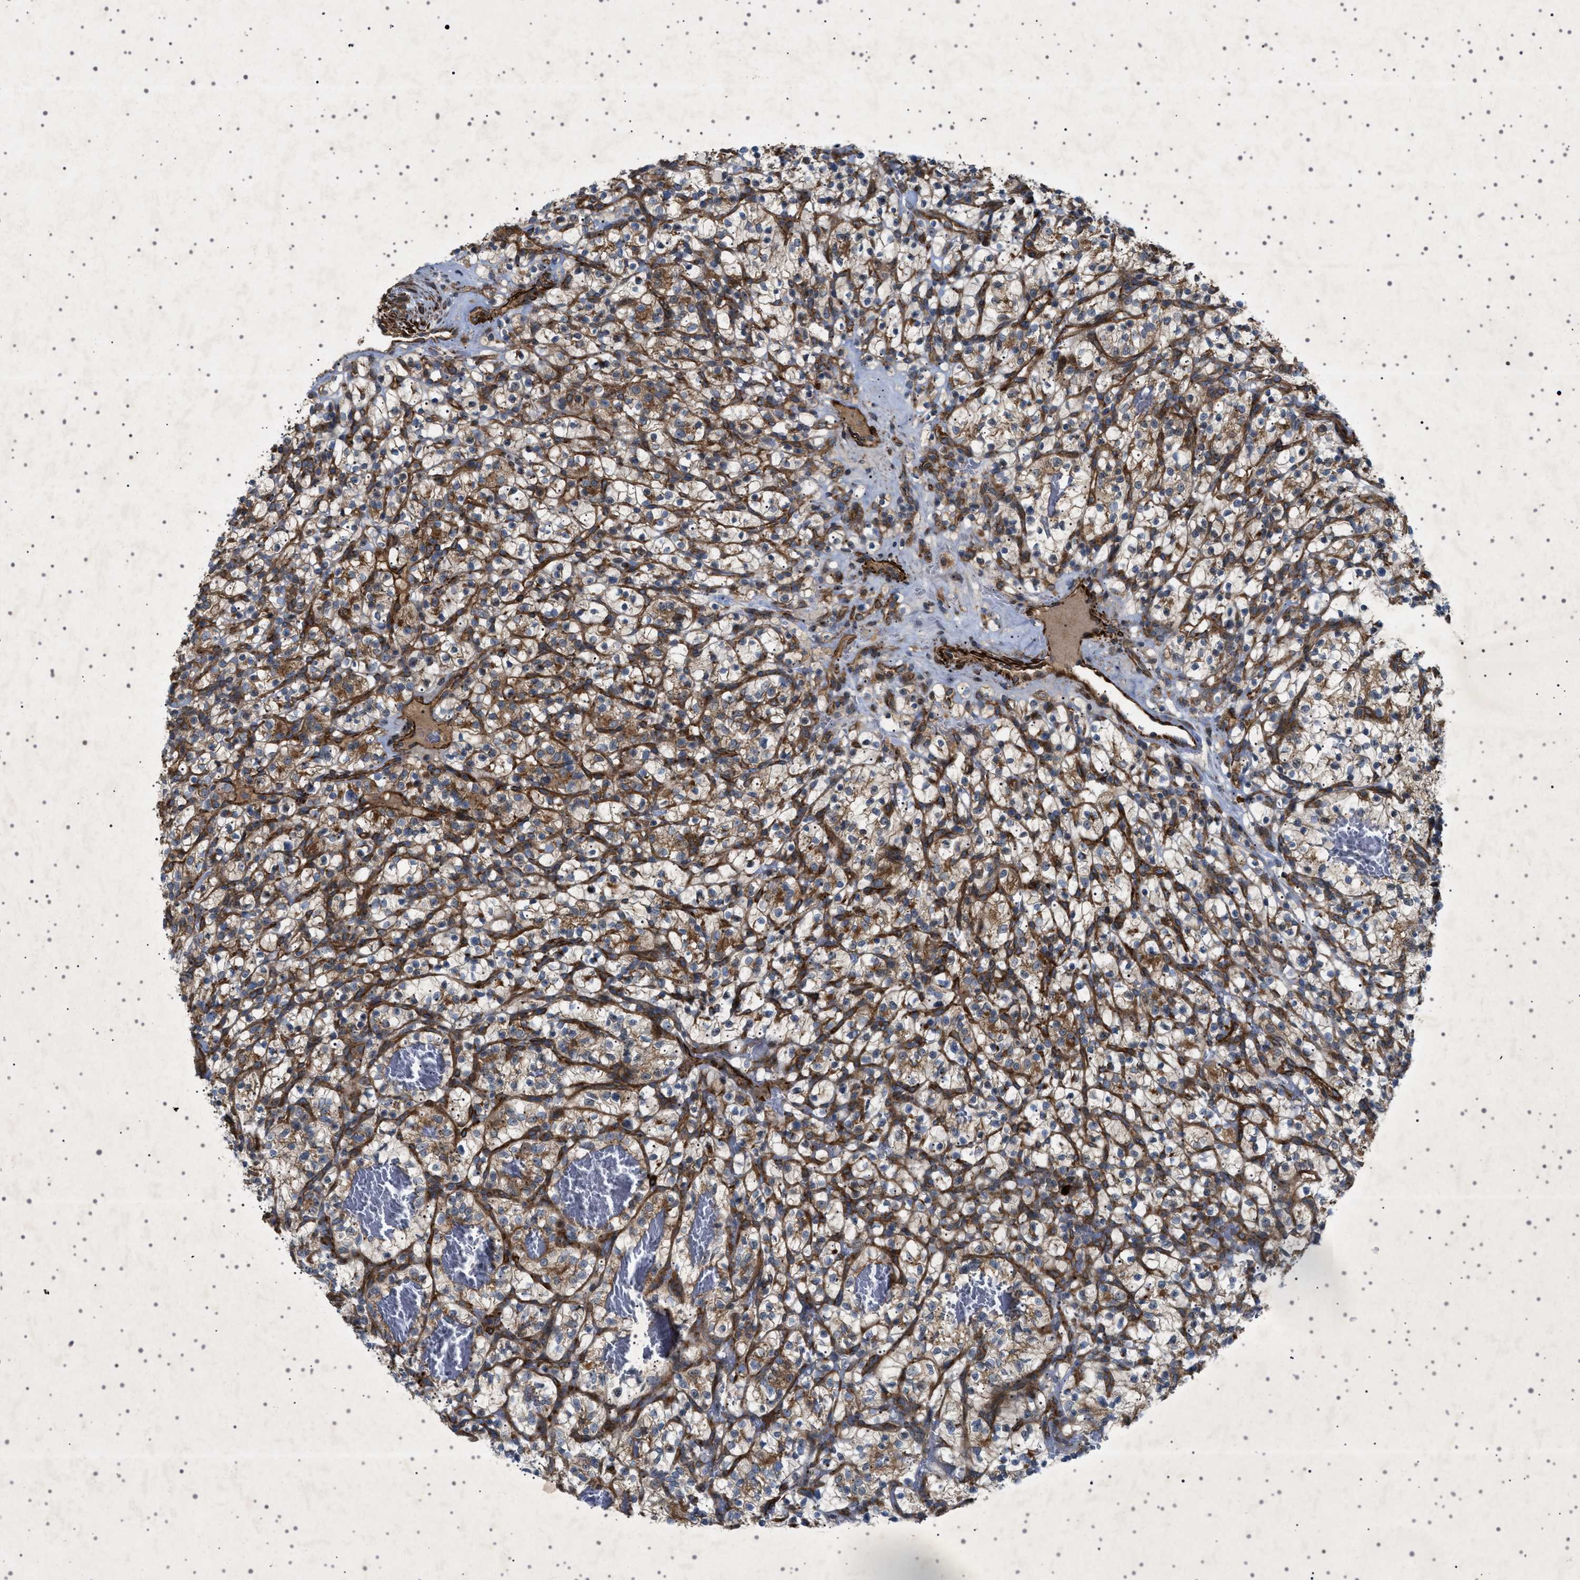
{"staining": {"intensity": "moderate", "quantity": ">75%", "location": "cytoplasmic/membranous"}, "tissue": "renal cancer", "cell_type": "Tumor cells", "image_type": "cancer", "snomed": [{"axis": "morphology", "description": "Adenocarcinoma, NOS"}, {"axis": "topography", "description": "Kidney"}], "caption": "This is a photomicrograph of immunohistochemistry (IHC) staining of renal cancer, which shows moderate positivity in the cytoplasmic/membranous of tumor cells.", "gene": "CCDC186", "patient": {"sex": "female", "age": 57}}